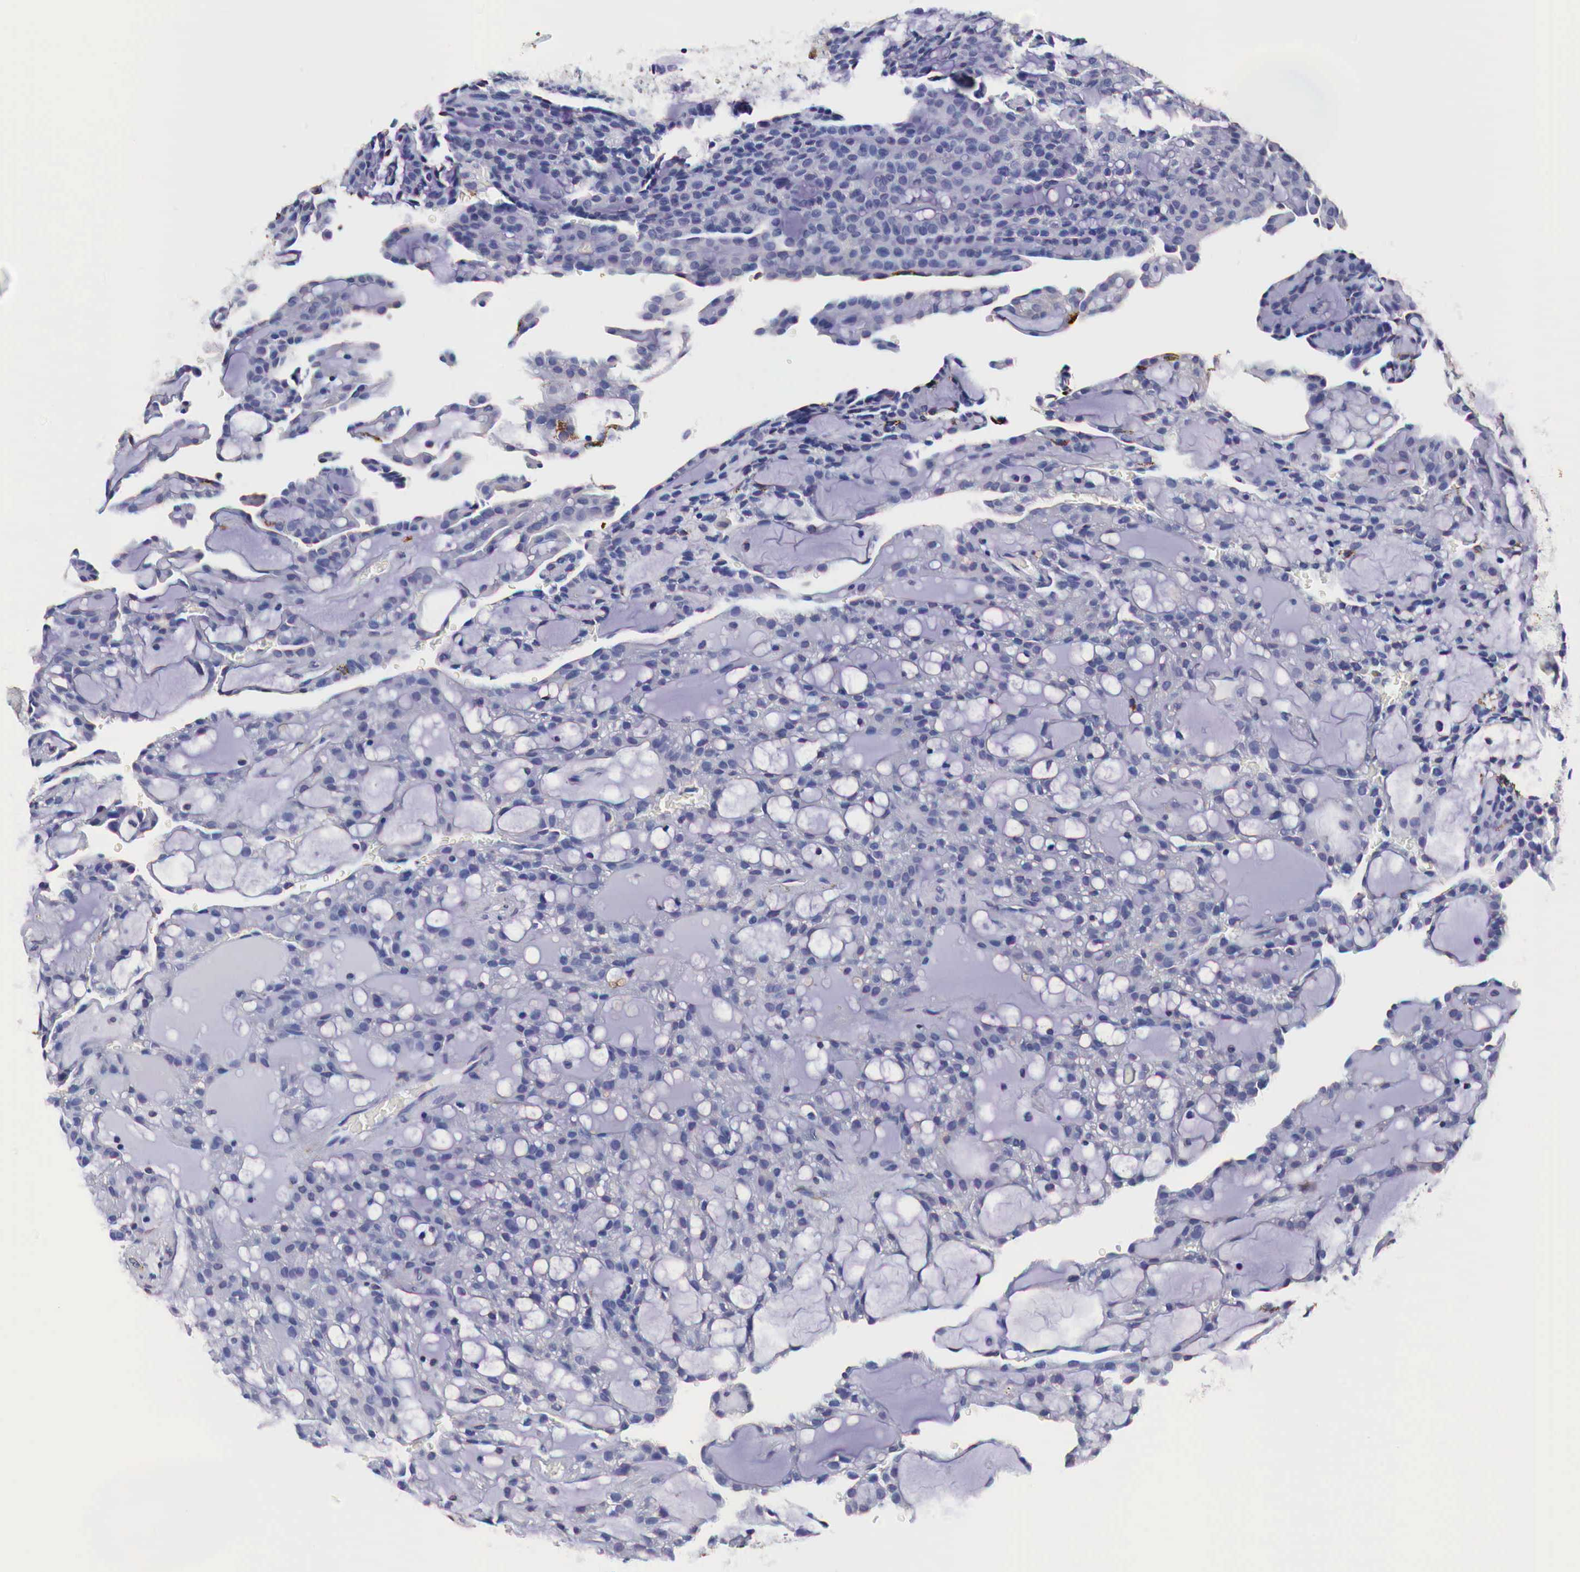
{"staining": {"intensity": "negative", "quantity": "none", "location": "none"}, "tissue": "renal cancer", "cell_type": "Tumor cells", "image_type": "cancer", "snomed": [{"axis": "morphology", "description": "Adenocarcinoma, NOS"}, {"axis": "topography", "description": "Kidney"}], "caption": "Micrograph shows no significant protein expression in tumor cells of adenocarcinoma (renal). (Immunohistochemistry (ihc), brightfield microscopy, high magnification).", "gene": "CKAP4", "patient": {"sex": "male", "age": 63}}